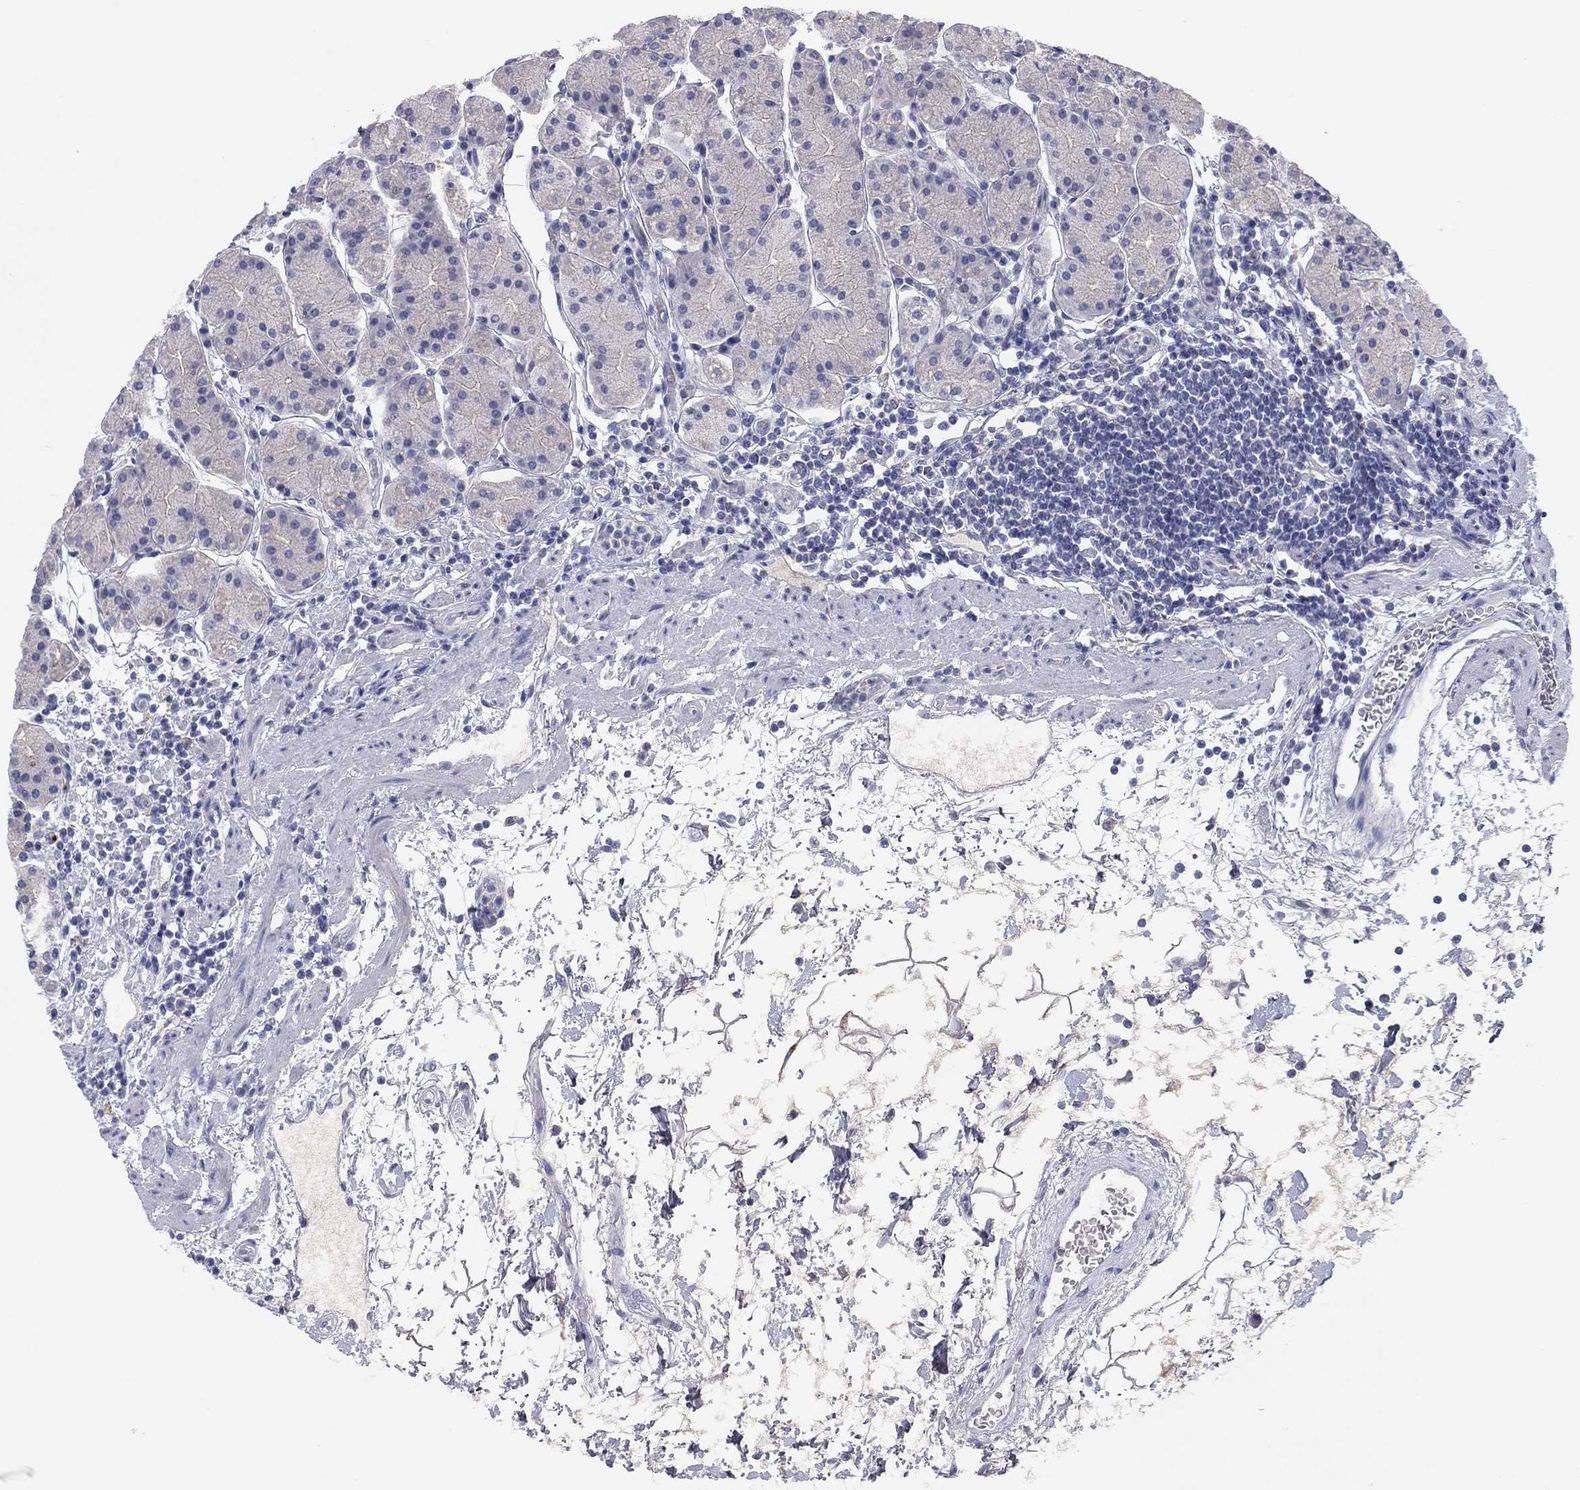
{"staining": {"intensity": "negative", "quantity": "none", "location": "none"}, "tissue": "stomach", "cell_type": "Glandular cells", "image_type": "normal", "snomed": [{"axis": "morphology", "description": "Normal tissue, NOS"}, {"axis": "topography", "description": "Stomach"}], "caption": "This photomicrograph is of normal stomach stained with immunohistochemistry to label a protein in brown with the nuclei are counter-stained blue. There is no staining in glandular cells.", "gene": "CNTNAP4", "patient": {"sex": "male", "age": 54}}